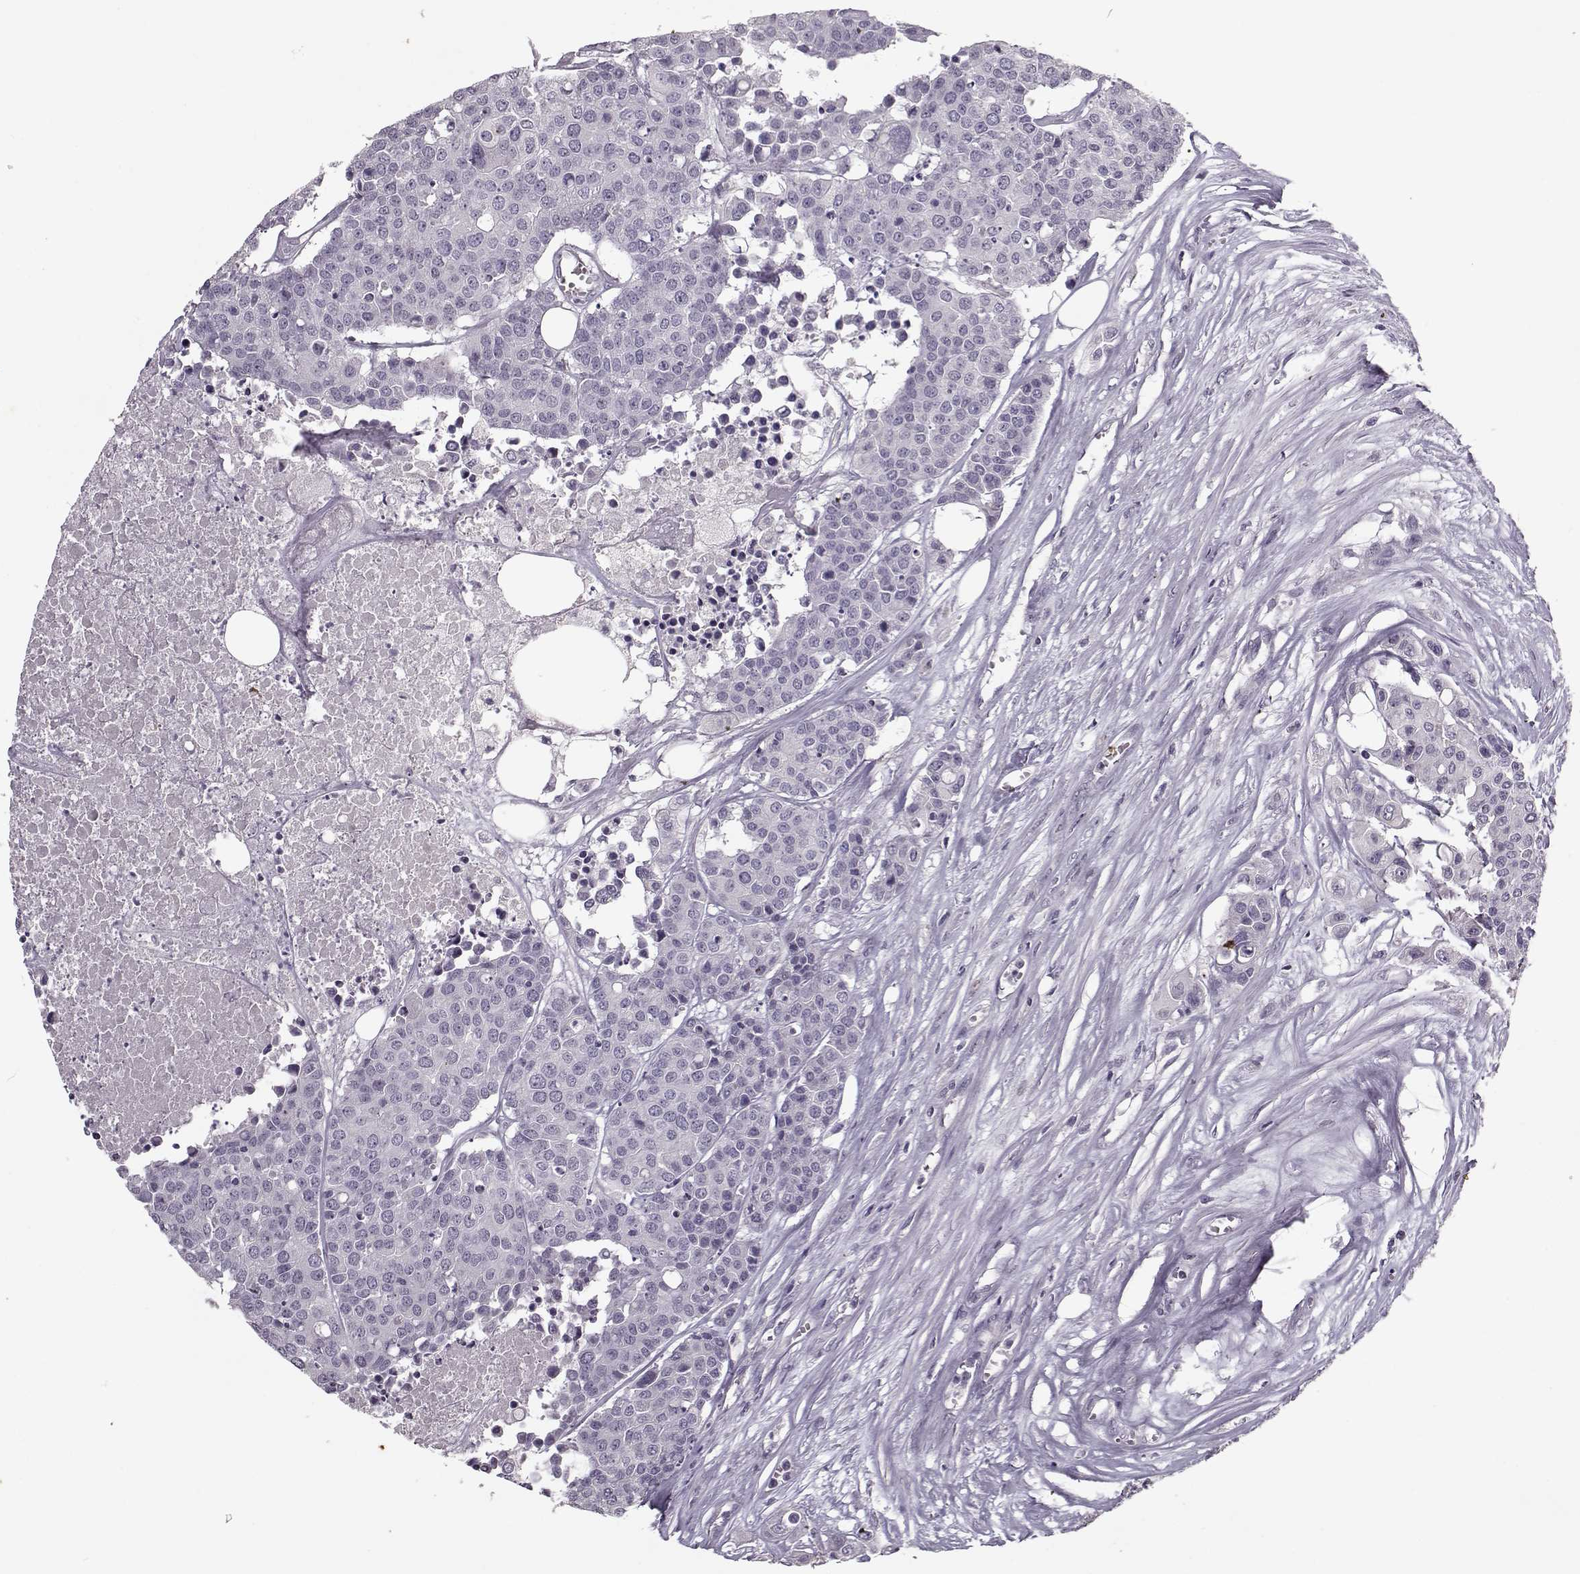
{"staining": {"intensity": "negative", "quantity": "none", "location": "none"}, "tissue": "carcinoid", "cell_type": "Tumor cells", "image_type": "cancer", "snomed": [{"axis": "morphology", "description": "Carcinoid, malignant, NOS"}, {"axis": "topography", "description": "Colon"}], "caption": "Immunohistochemical staining of human malignant carcinoid shows no significant positivity in tumor cells.", "gene": "KRT9", "patient": {"sex": "male", "age": 81}}